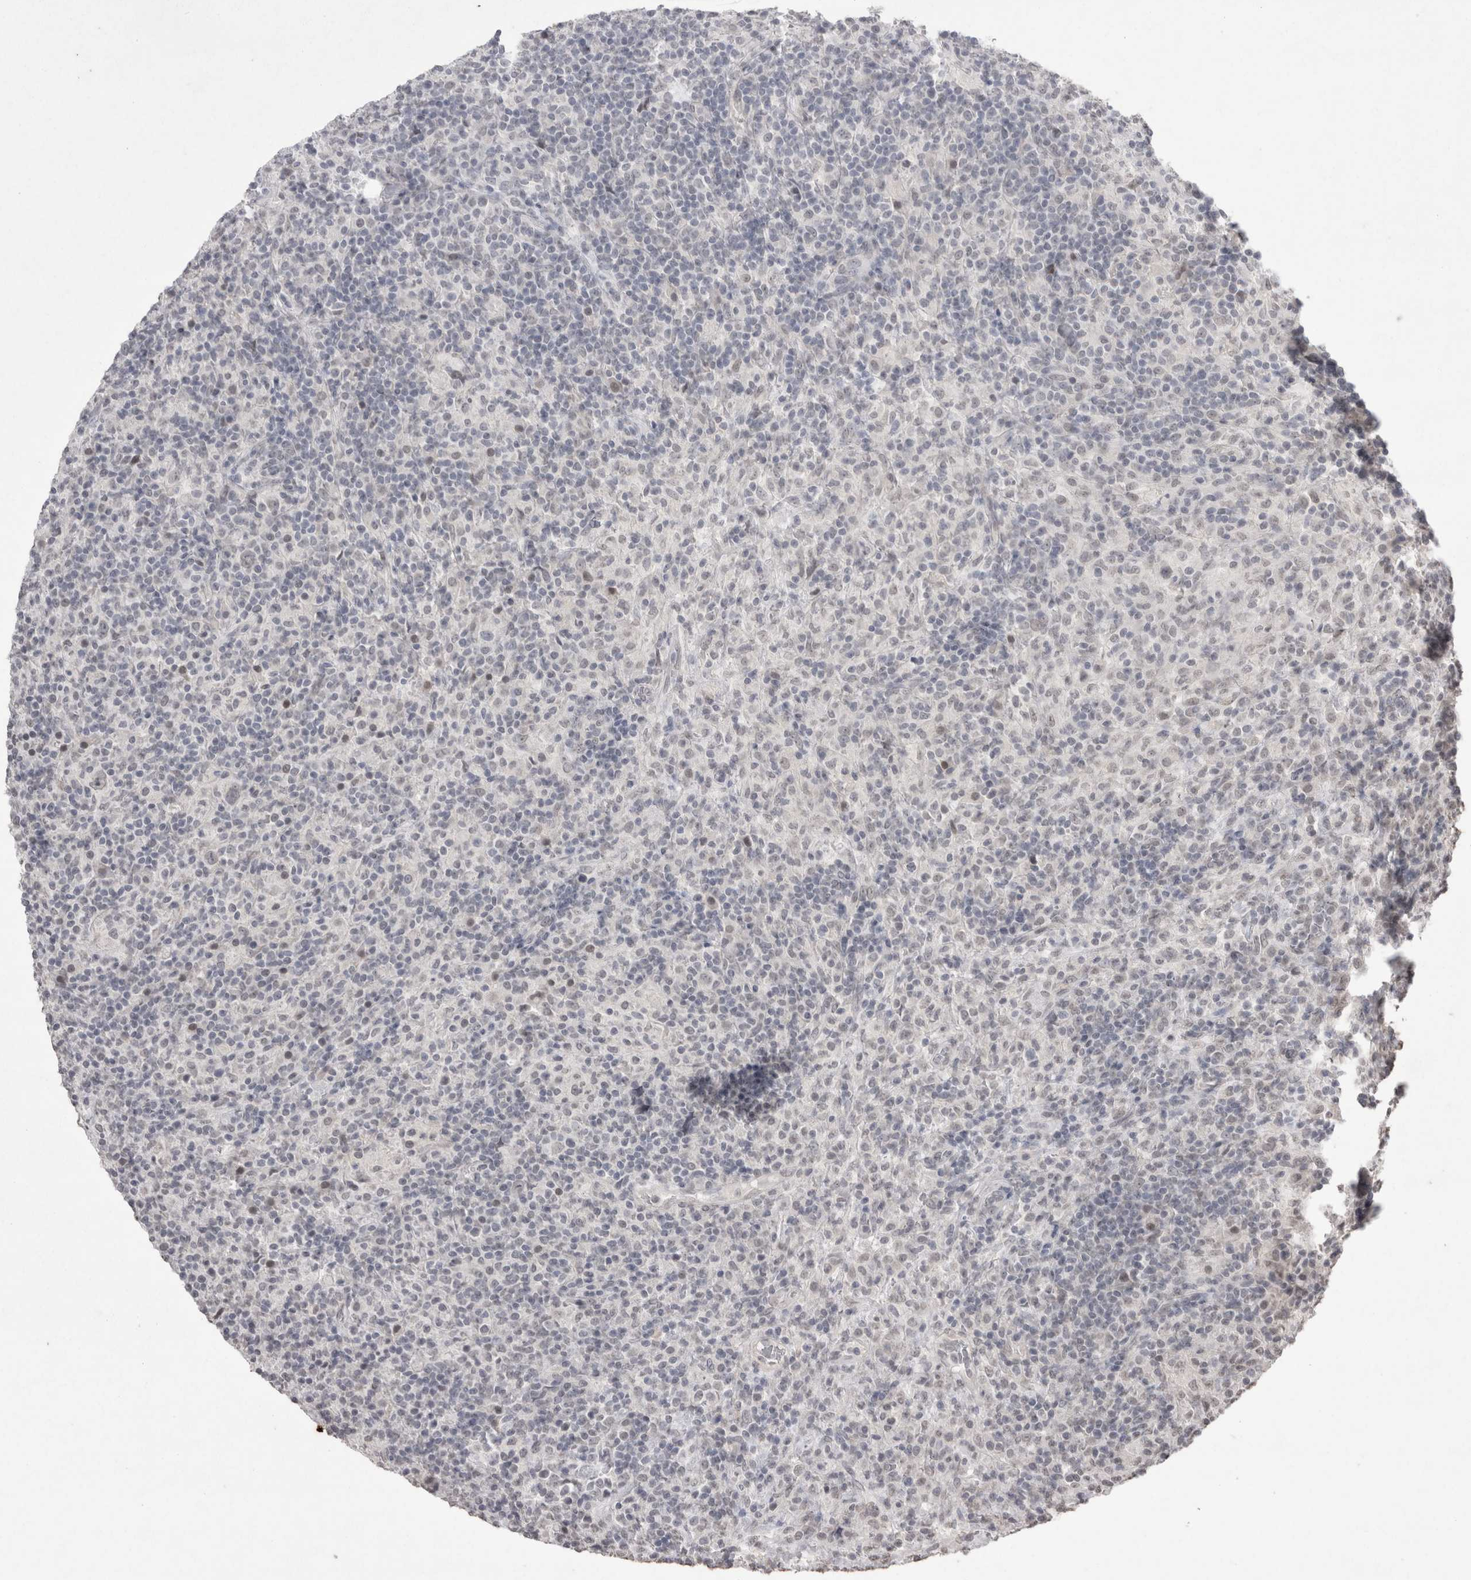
{"staining": {"intensity": "negative", "quantity": "none", "location": "none"}, "tissue": "lymphoma", "cell_type": "Tumor cells", "image_type": "cancer", "snomed": [{"axis": "morphology", "description": "Hodgkin's disease, NOS"}, {"axis": "topography", "description": "Lymph node"}], "caption": "There is no significant staining in tumor cells of Hodgkin's disease.", "gene": "DDX4", "patient": {"sex": "male", "age": 70}}